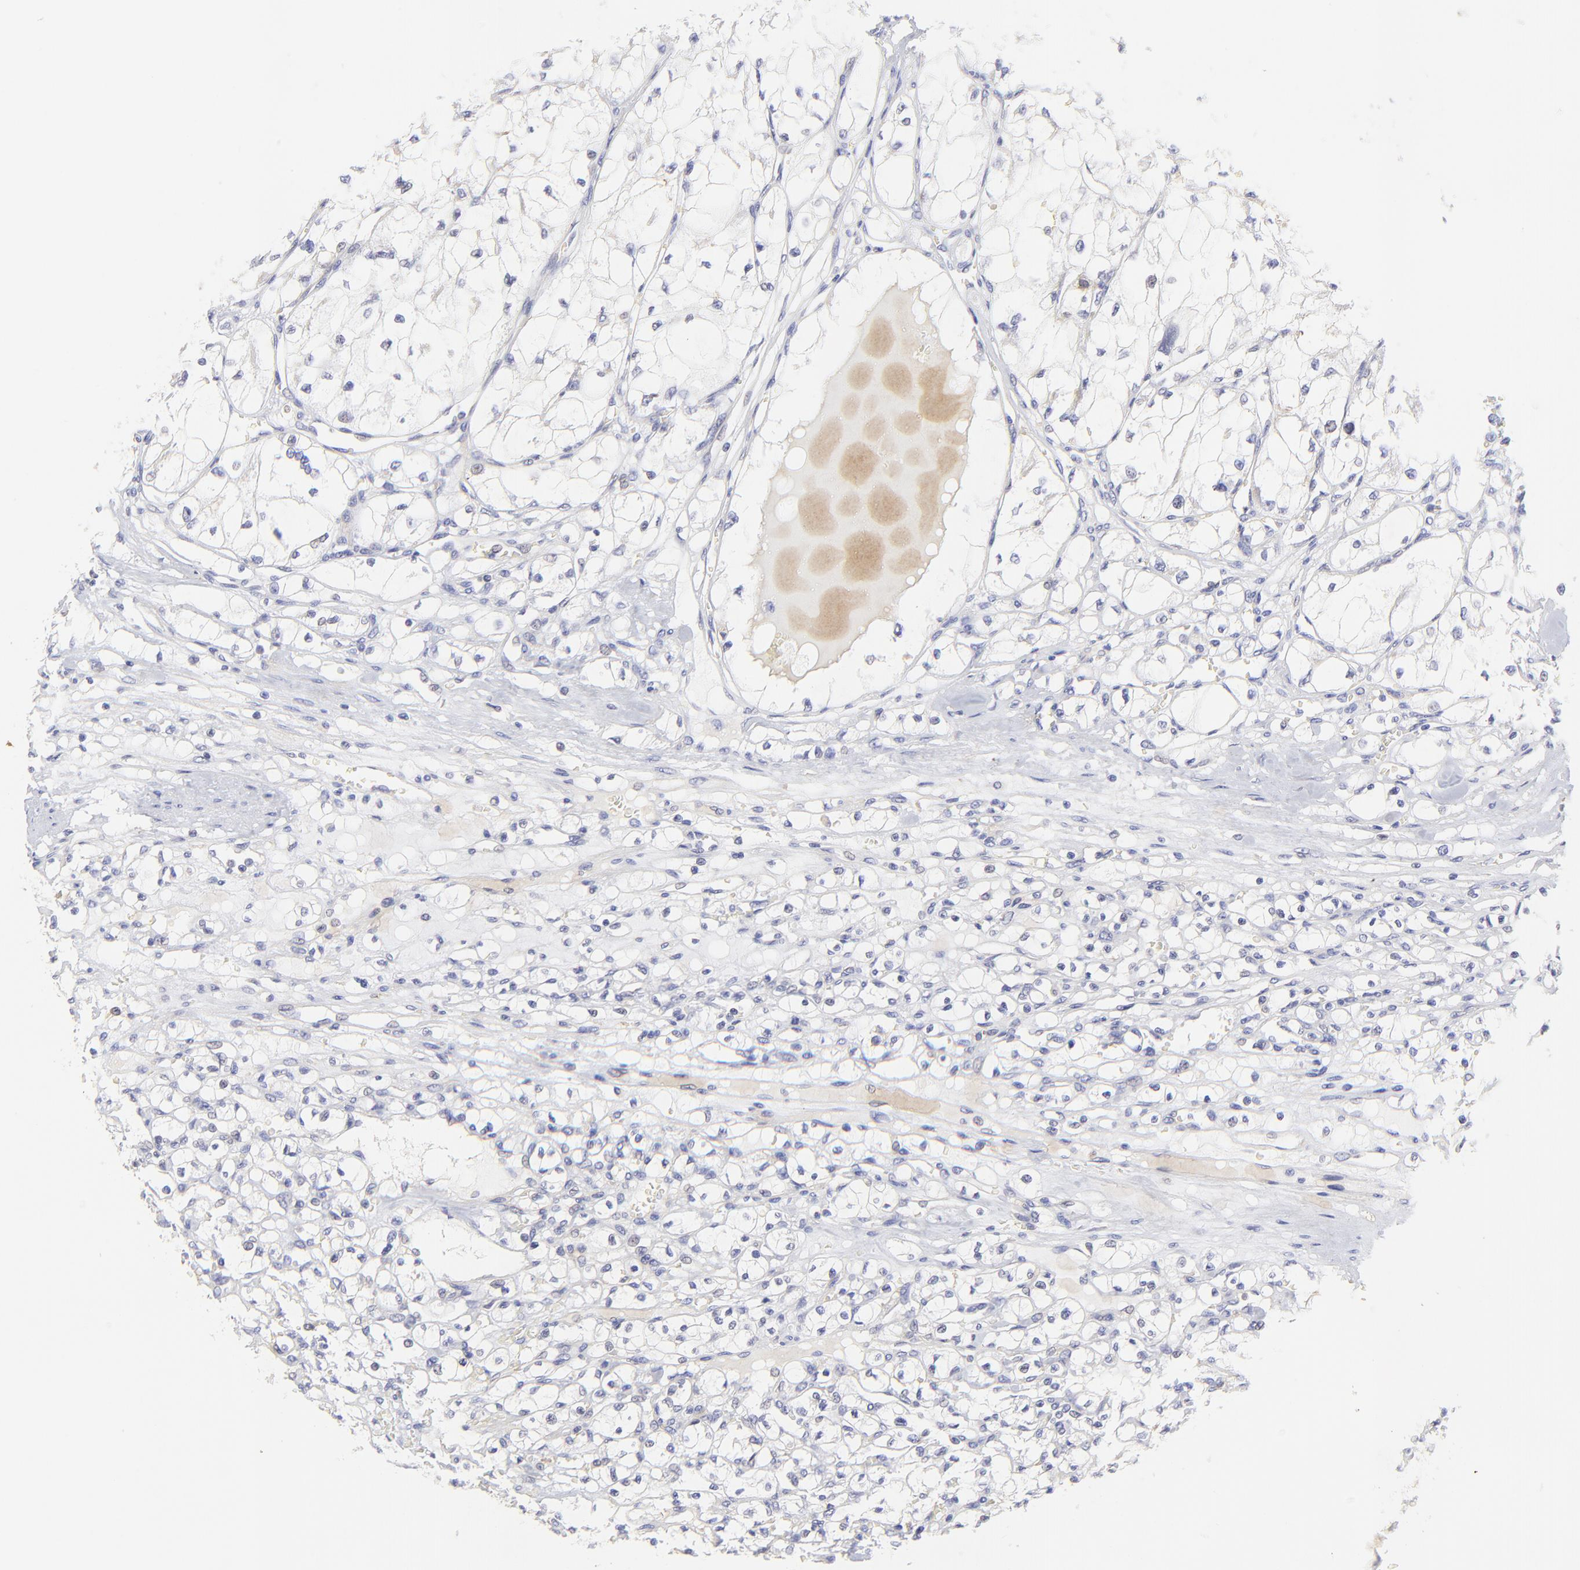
{"staining": {"intensity": "negative", "quantity": "none", "location": "none"}, "tissue": "renal cancer", "cell_type": "Tumor cells", "image_type": "cancer", "snomed": [{"axis": "morphology", "description": "Adenocarcinoma, NOS"}, {"axis": "topography", "description": "Kidney"}], "caption": "Immunohistochemical staining of human adenocarcinoma (renal) exhibits no significant staining in tumor cells.", "gene": "LHFPL1", "patient": {"sex": "male", "age": 61}}